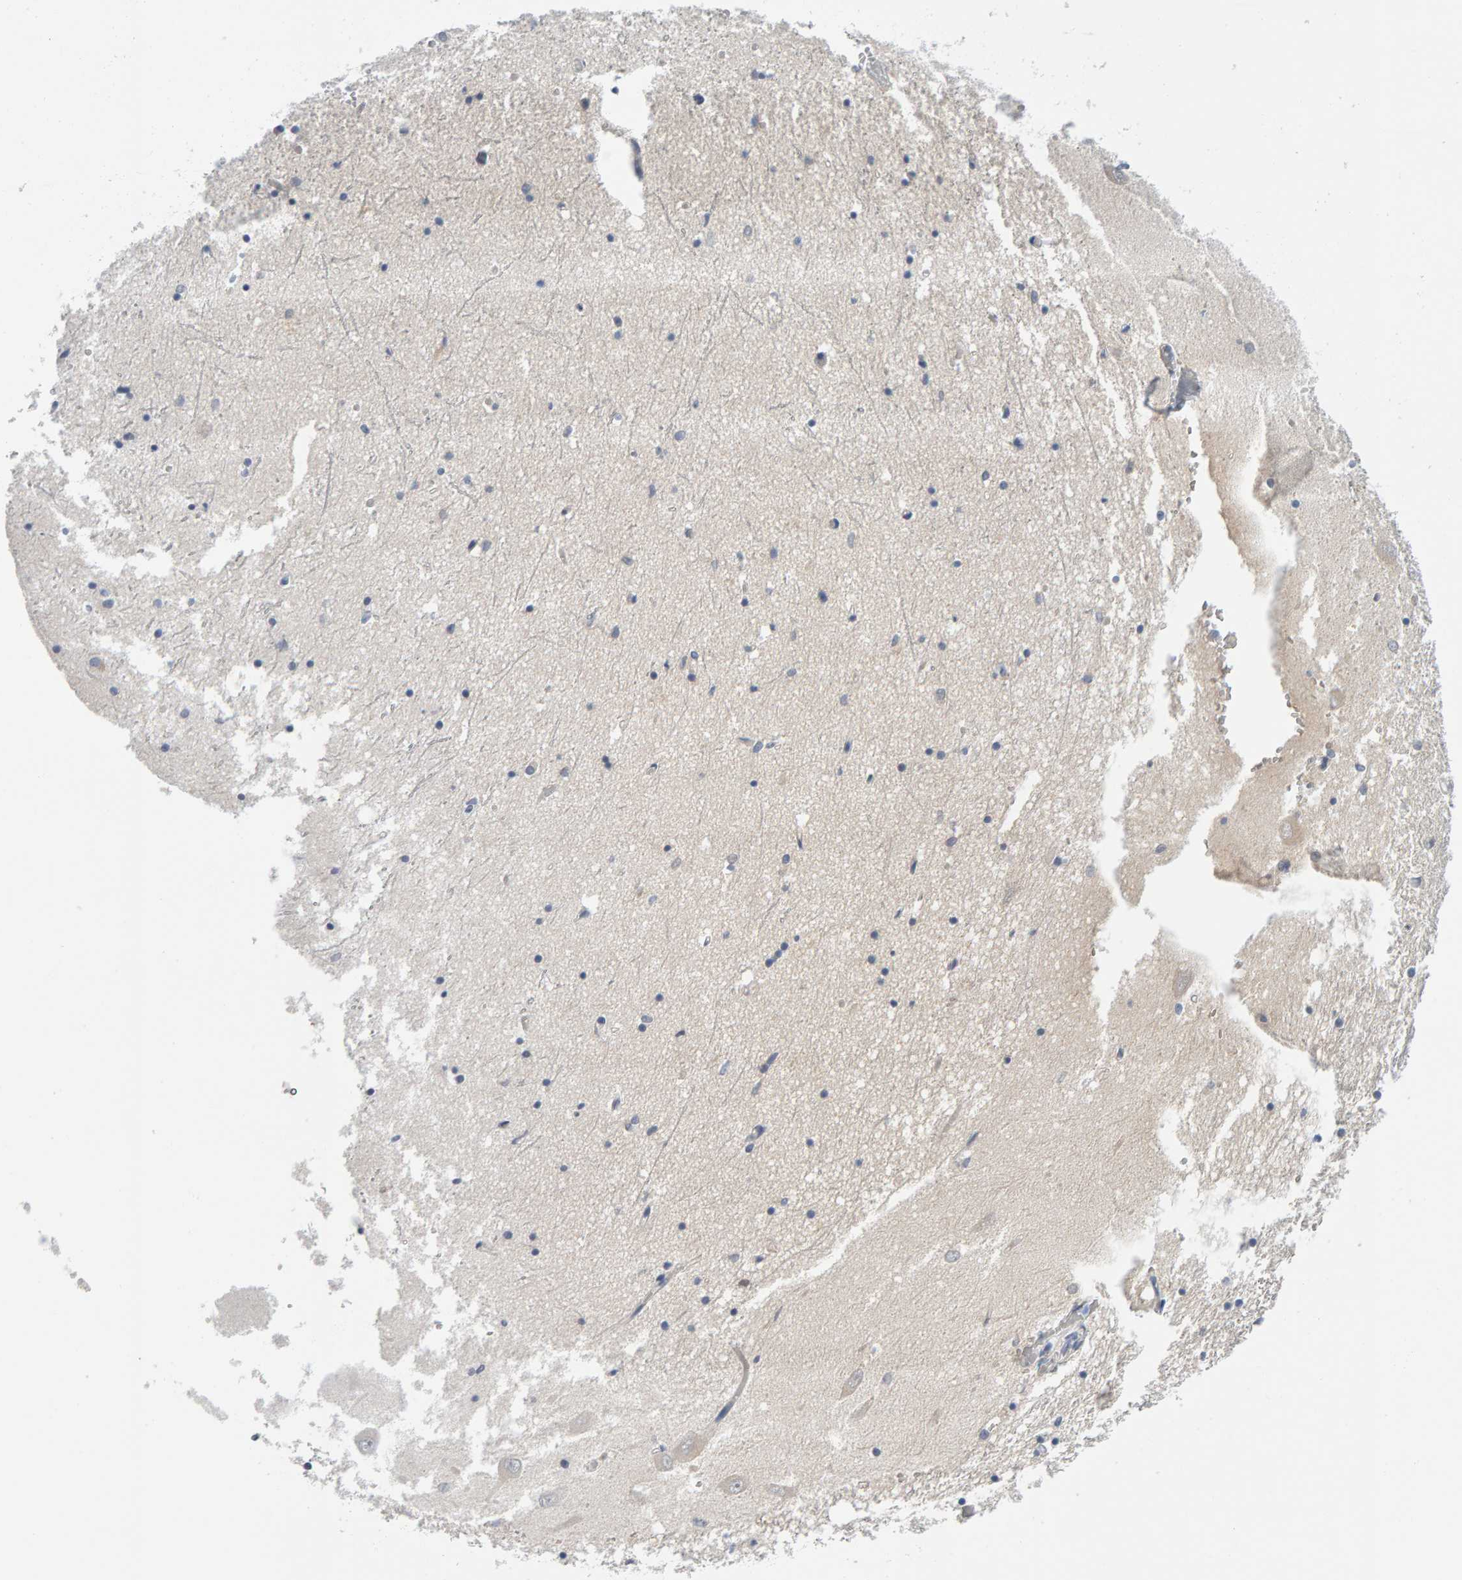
{"staining": {"intensity": "weak", "quantity": "<25%", "location": "cytoplasmic/membranous"}, "tissue": "hippocampus", "cell_type": "Glial cells", "image_type": "normal", "snomed": [{"axis": "morphology", "description": "Normal tissue, NOS"}, {"axis": "topography", "description": "Hippocampus"}], "caption": "DAB immunohistochemical staining of normal human hippocampus exhibits no significant expression in glial cells.", "gene": "CTH", "patient": {"sex": "male", "age": 70}}